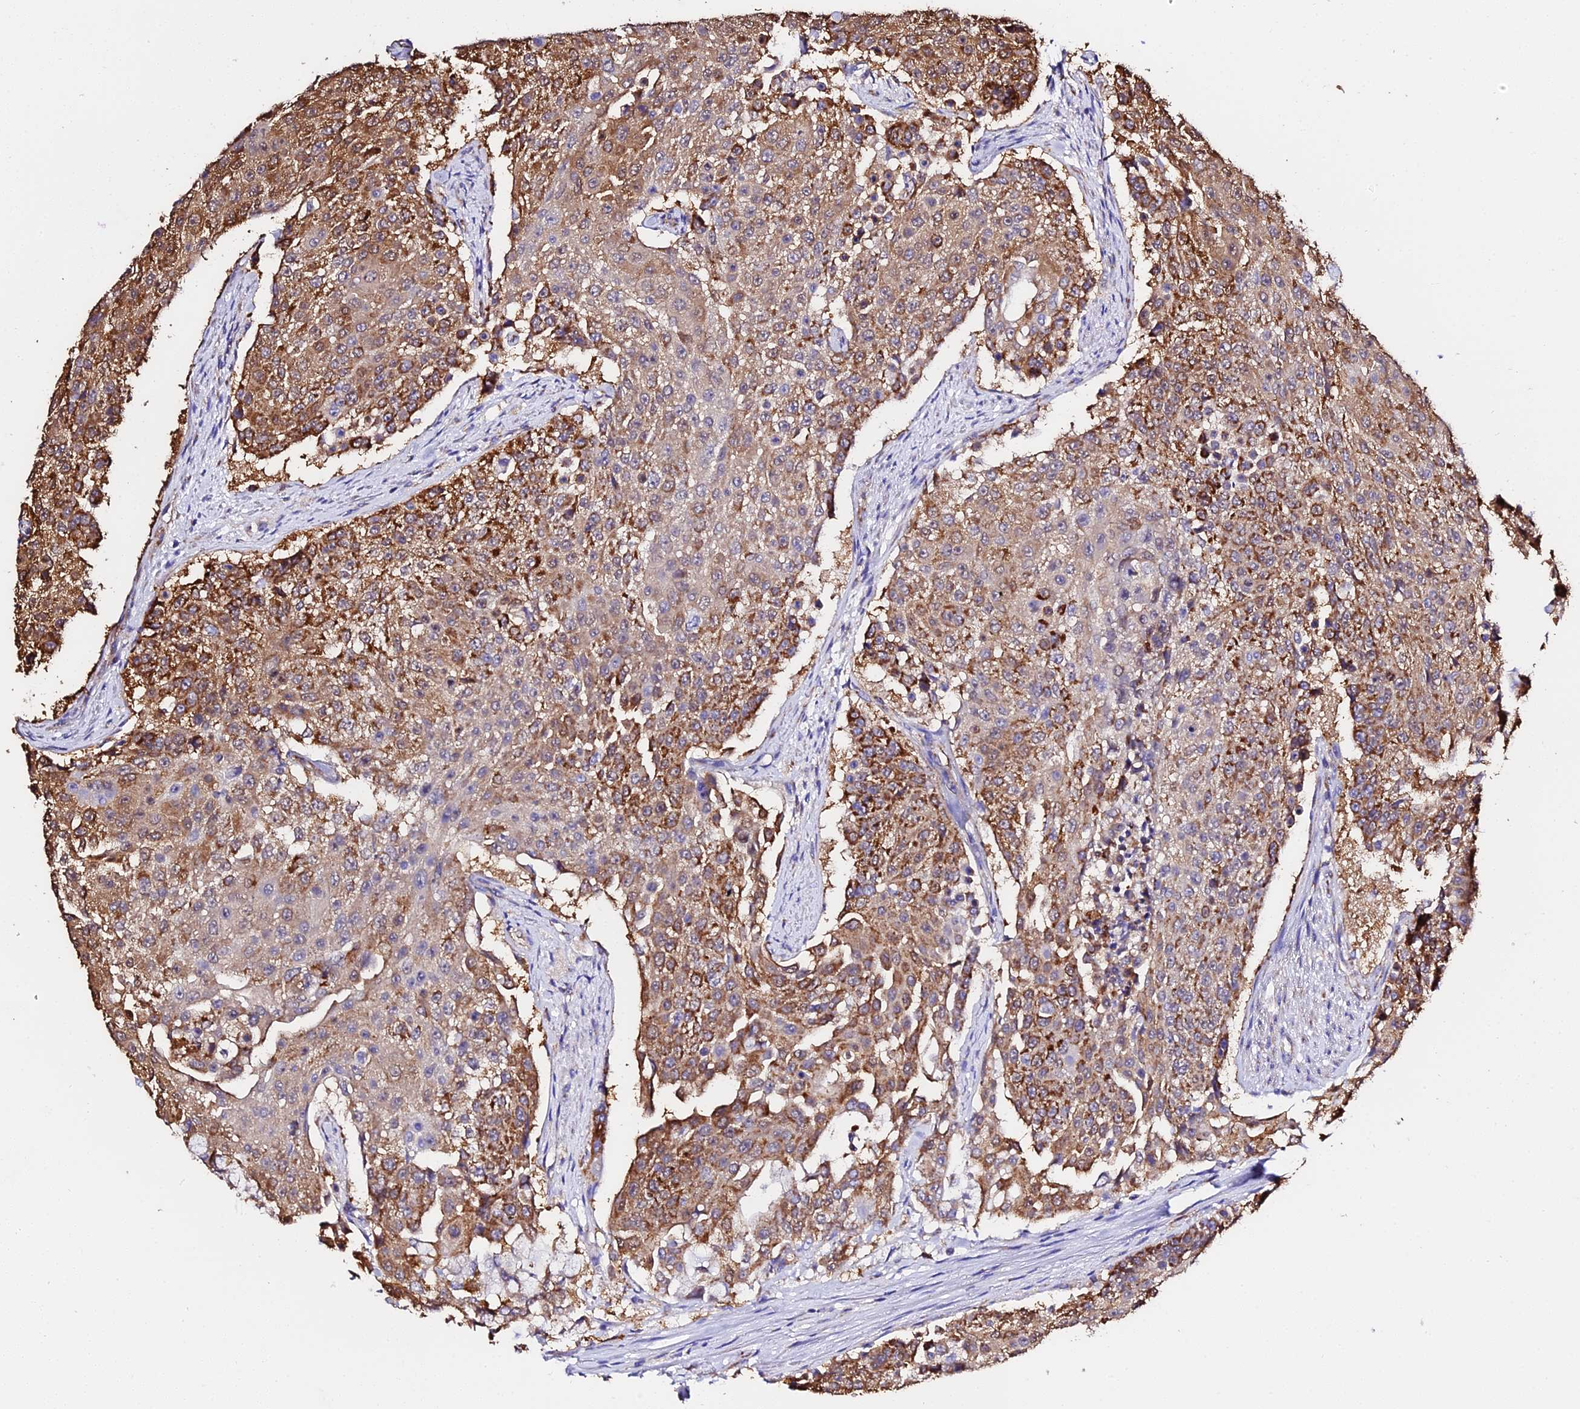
{"staining": {"intensity": "moderate", "quantity": ">75%", "location": "cytoplasmic/membranous"}, "tissue": "urothelial cancer", "cell_type": "Tumor cells", "image_type": "cancer", "snomed": [{"axis": "morphology", "description": "Urothelial carcinoma, High grade"}, {"axis": "topography", "description": "Urinary bladder"}], "caption": "High-grade urothelial carcinoma tissue shows moderate cytoplasmic/membranous positivity in approximately >75% of tumor cells", "gene": "ZNF573", "patient": {"sex": "female", "age": 63}}